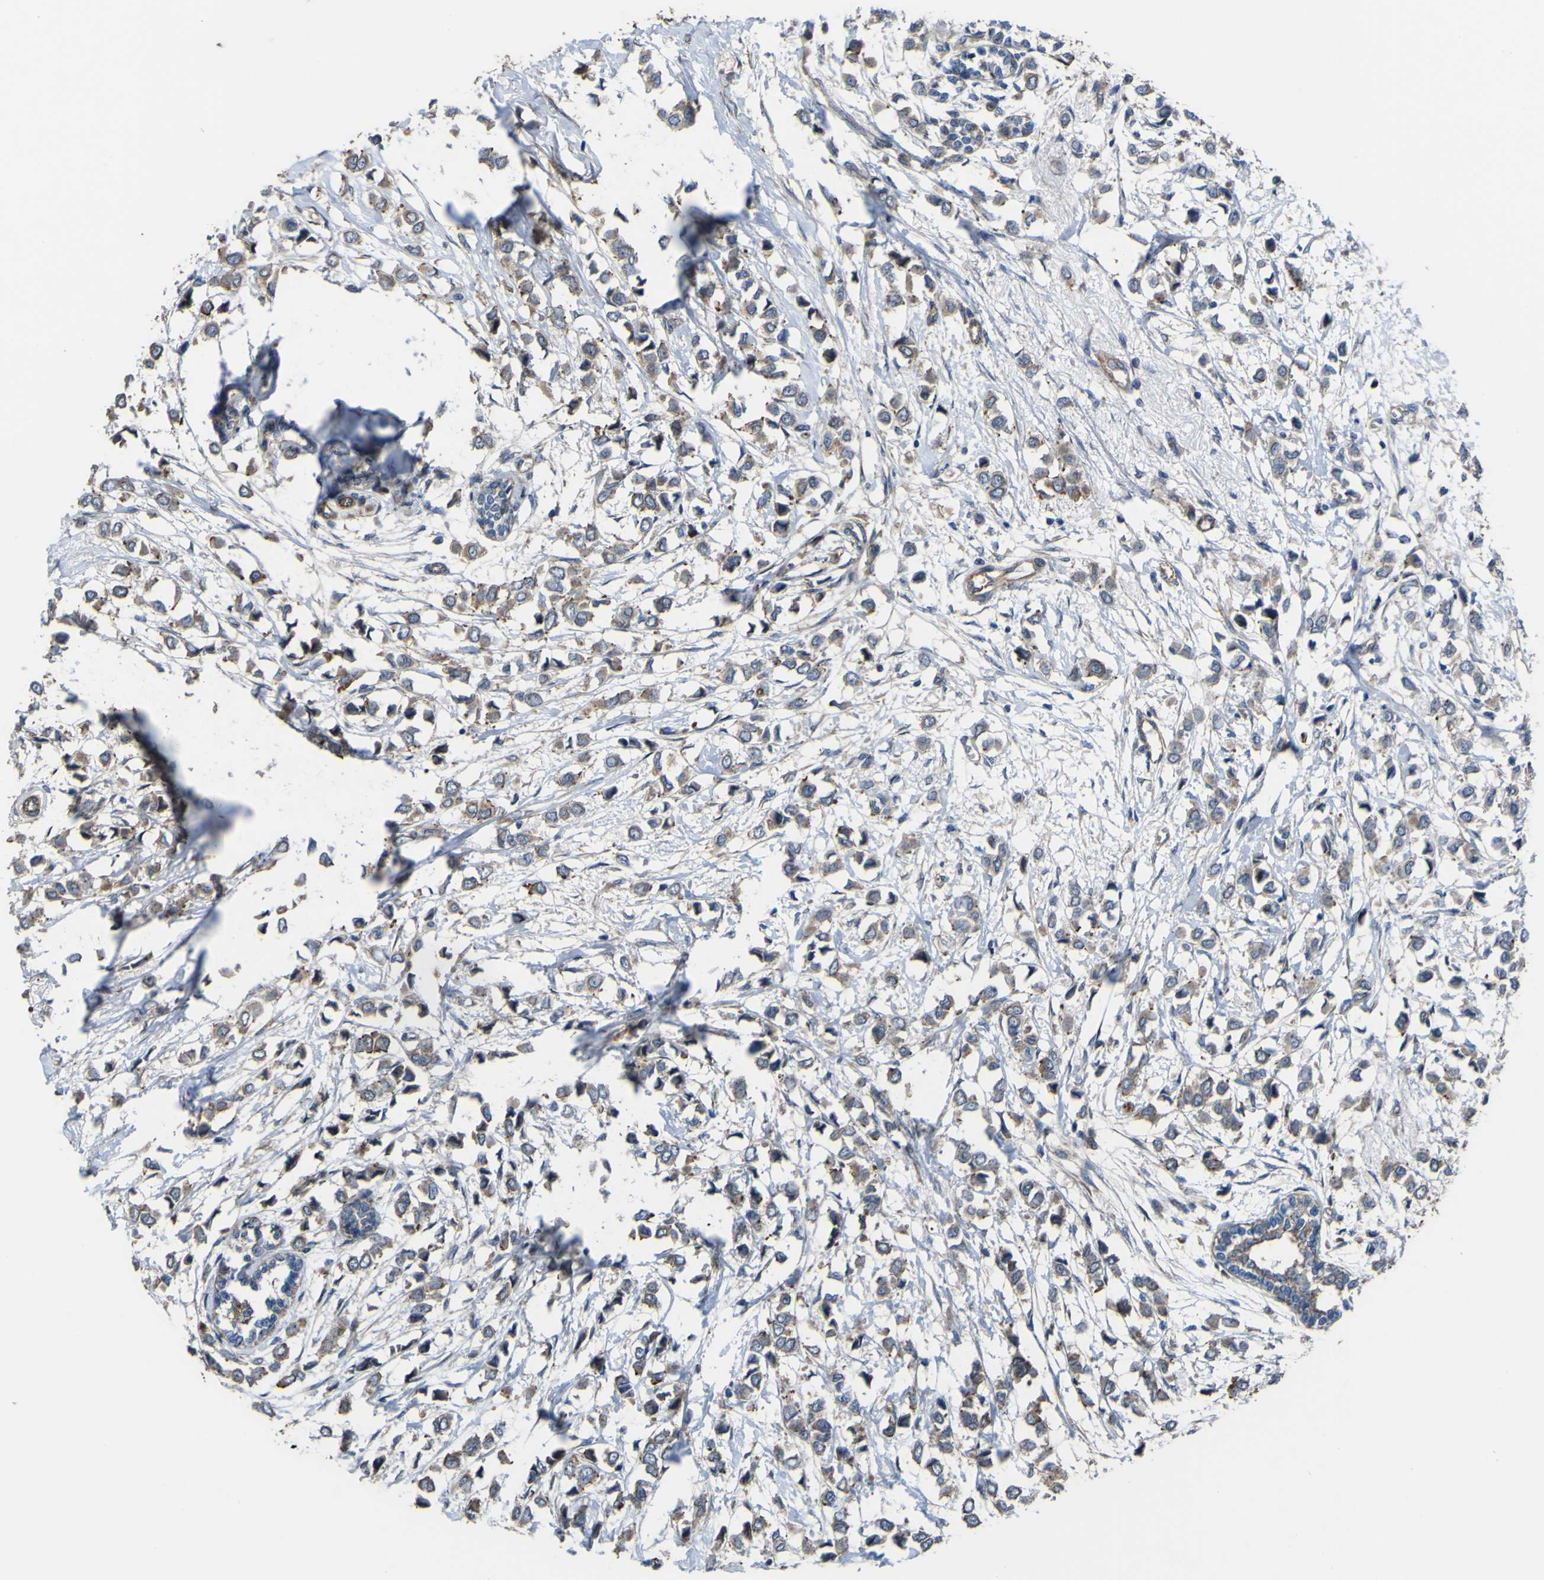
{"staining": {"intensity": "weak", "quantity": ">75%", "location": "cytoplasmic/membranous"}, "tissue": "breast cancer", "cell_type": "Tumor cells", "image_type": "cancer", "snomed": [{"axis": "morphology", "description": "Lobular carcinoma"}, {"axis": "topography", "description": "Breast"}], "caption": "Breast cancer (lobular carcinoma) was stained to show a protein in brown. There is low levels of weak cytoplasmic/membranous positivity in approximately >75% of tumor cells. (IHC, brightfield microscopy, high magnification).", "gene": "FBXO30", "patient": {"sex": "female", "age": 51}}